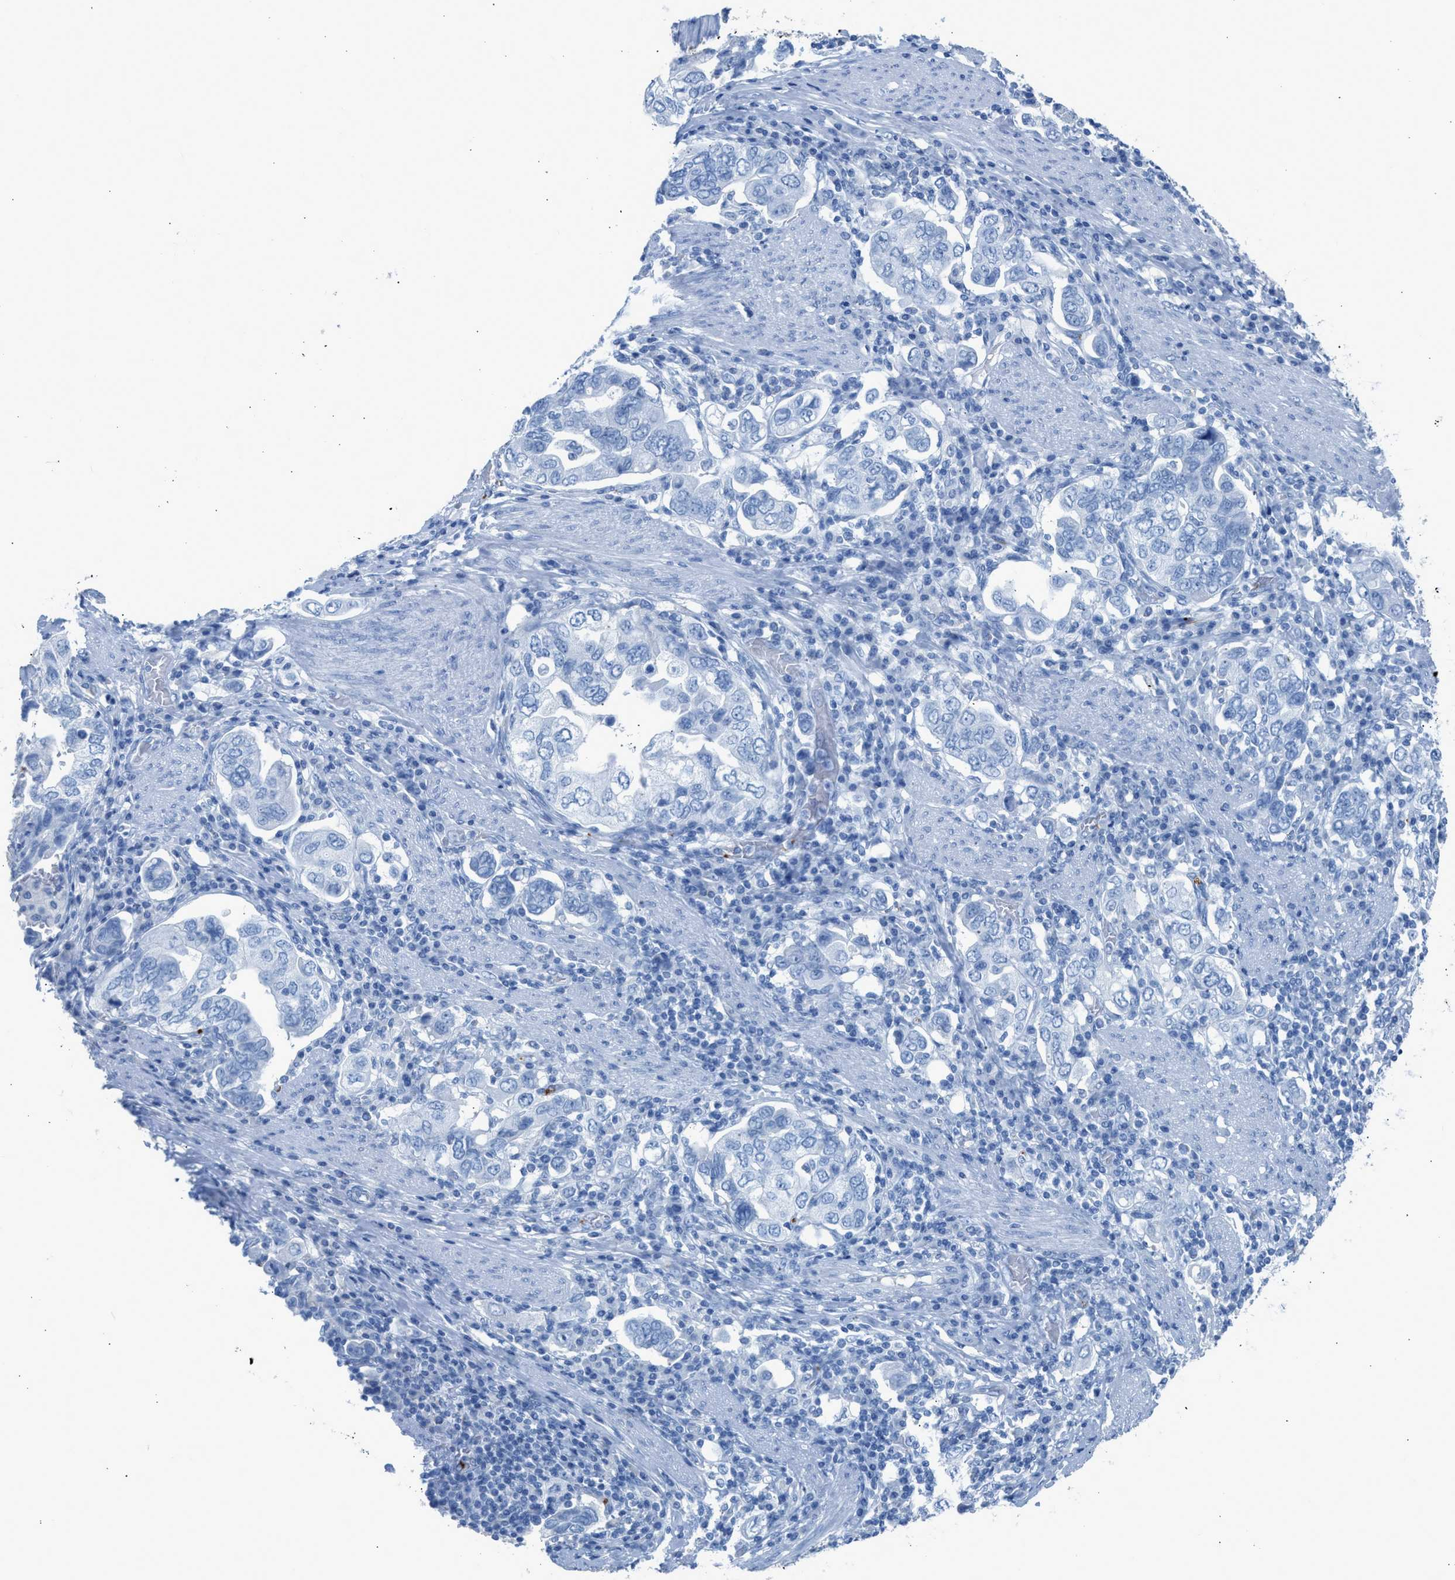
{"staining": {"intensity": "negative", "quantity": "none", "location": "none"}, "tissue": "stomach cancer", "cell_type": "Tumor cells", "image_type": "cancer", "snomed": [{"axis": "morphology", "description": "Adenocarcinoma, NOS"}, {"axis": "topography", "description": "Stomach, upper"}], "caption": "This is an immunohistochemistry photomicrograph of human stomach adenocarcinoma. There is no staining in tumor cells.", "gene": "FAIM2", "patient": {"sex": "male", "age": 62}}